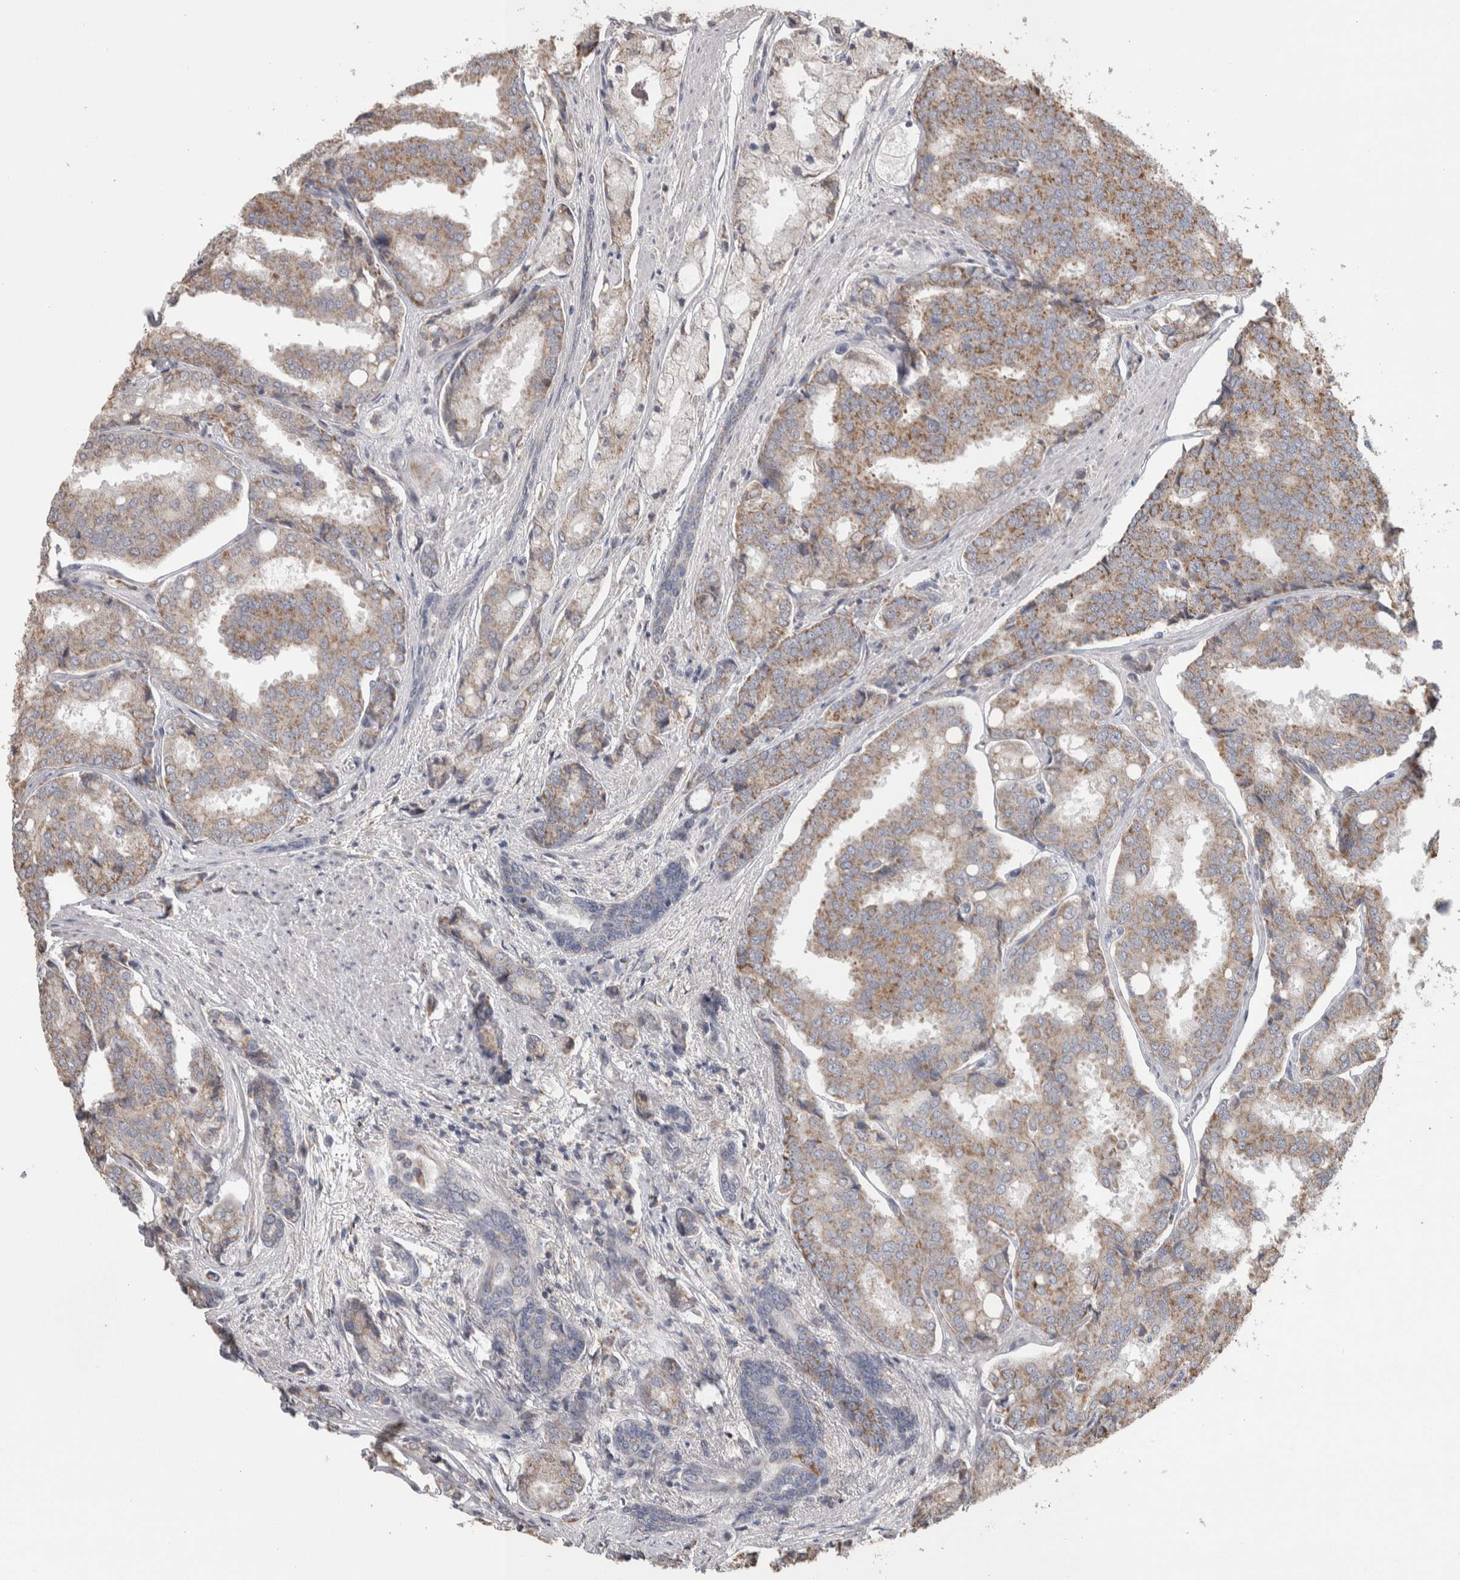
{"staining": {"intensity": "weak", "quantity": "25%-75%", "location": "cytoplasmic/membranous"}, "tissue": "prostate cancer", "cell_type": "Tumor cells", "image_type": "cancer", "snomed": [{"axis": "morphology", "description": "Adenocarcinoma, High grade"}, {"axis": "topography", "description": "Prostate"}], "caption": "The photomicrograph demonstrates staining of prostate high-grade adenocarcinoma, revealing weak cytoplasmic/membranous protein positivity (brown color) within tumor cells.", "gene": "SCO1", "patient": {"sex": "male", "age": 50}}